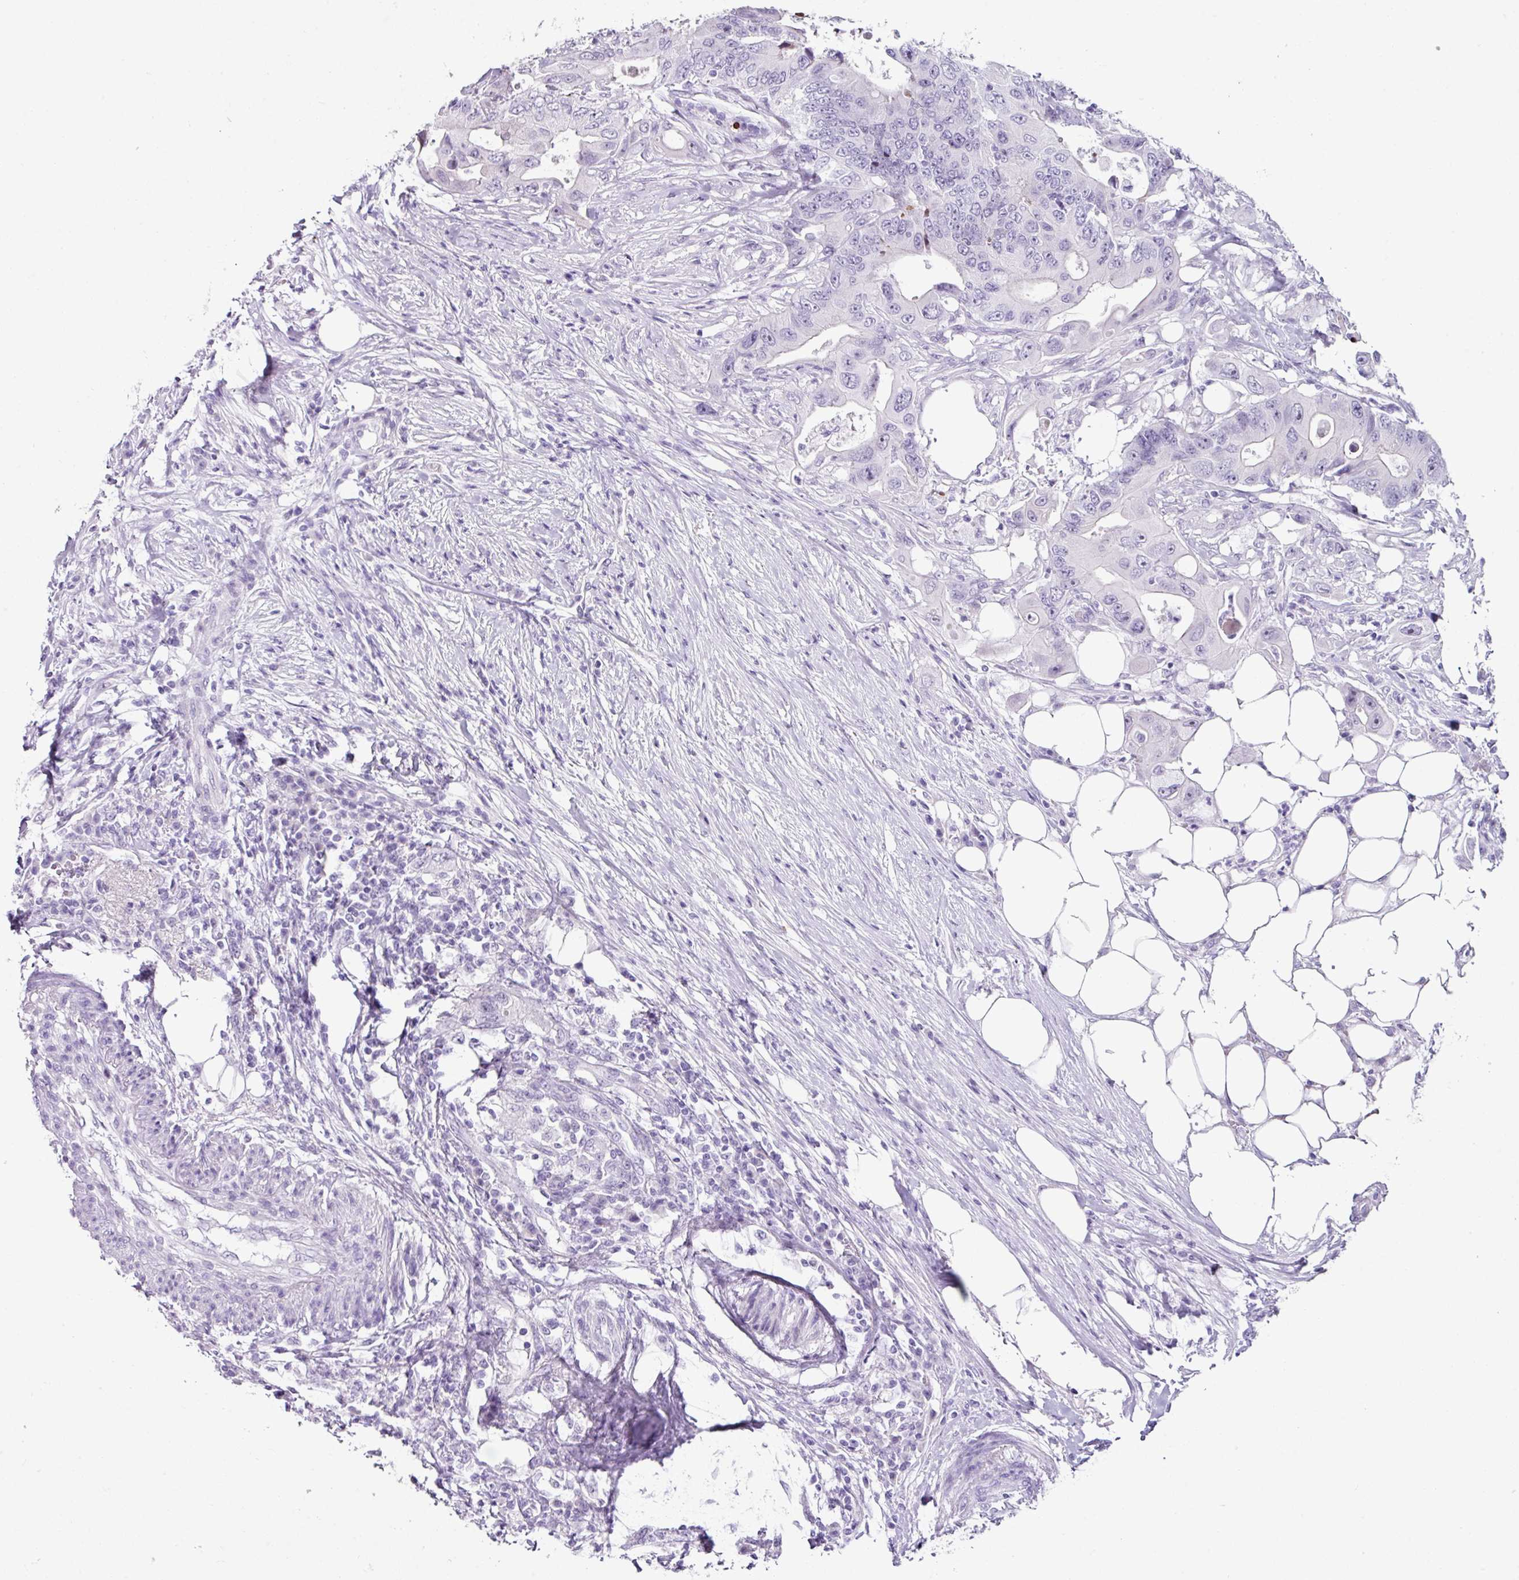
{"staining": {"intensity": "negative", "quantity": "none", "location": "none"}, "tissue": "colorectal cancer", "cell_type": "Tumor cells", "image_type": "cancer", "snomed": [{"axis": "morphology", "description": "Adenocarcinoma, NOS"}, {"axis": "topography", "description": "Colon"}], "caption": "Immunohistochemistry of human adenocarcinoma (colorectal) displays no expression in tumor cells.", "gene": "TRA2A", "patient": {"sex": "male", "age": 71}}